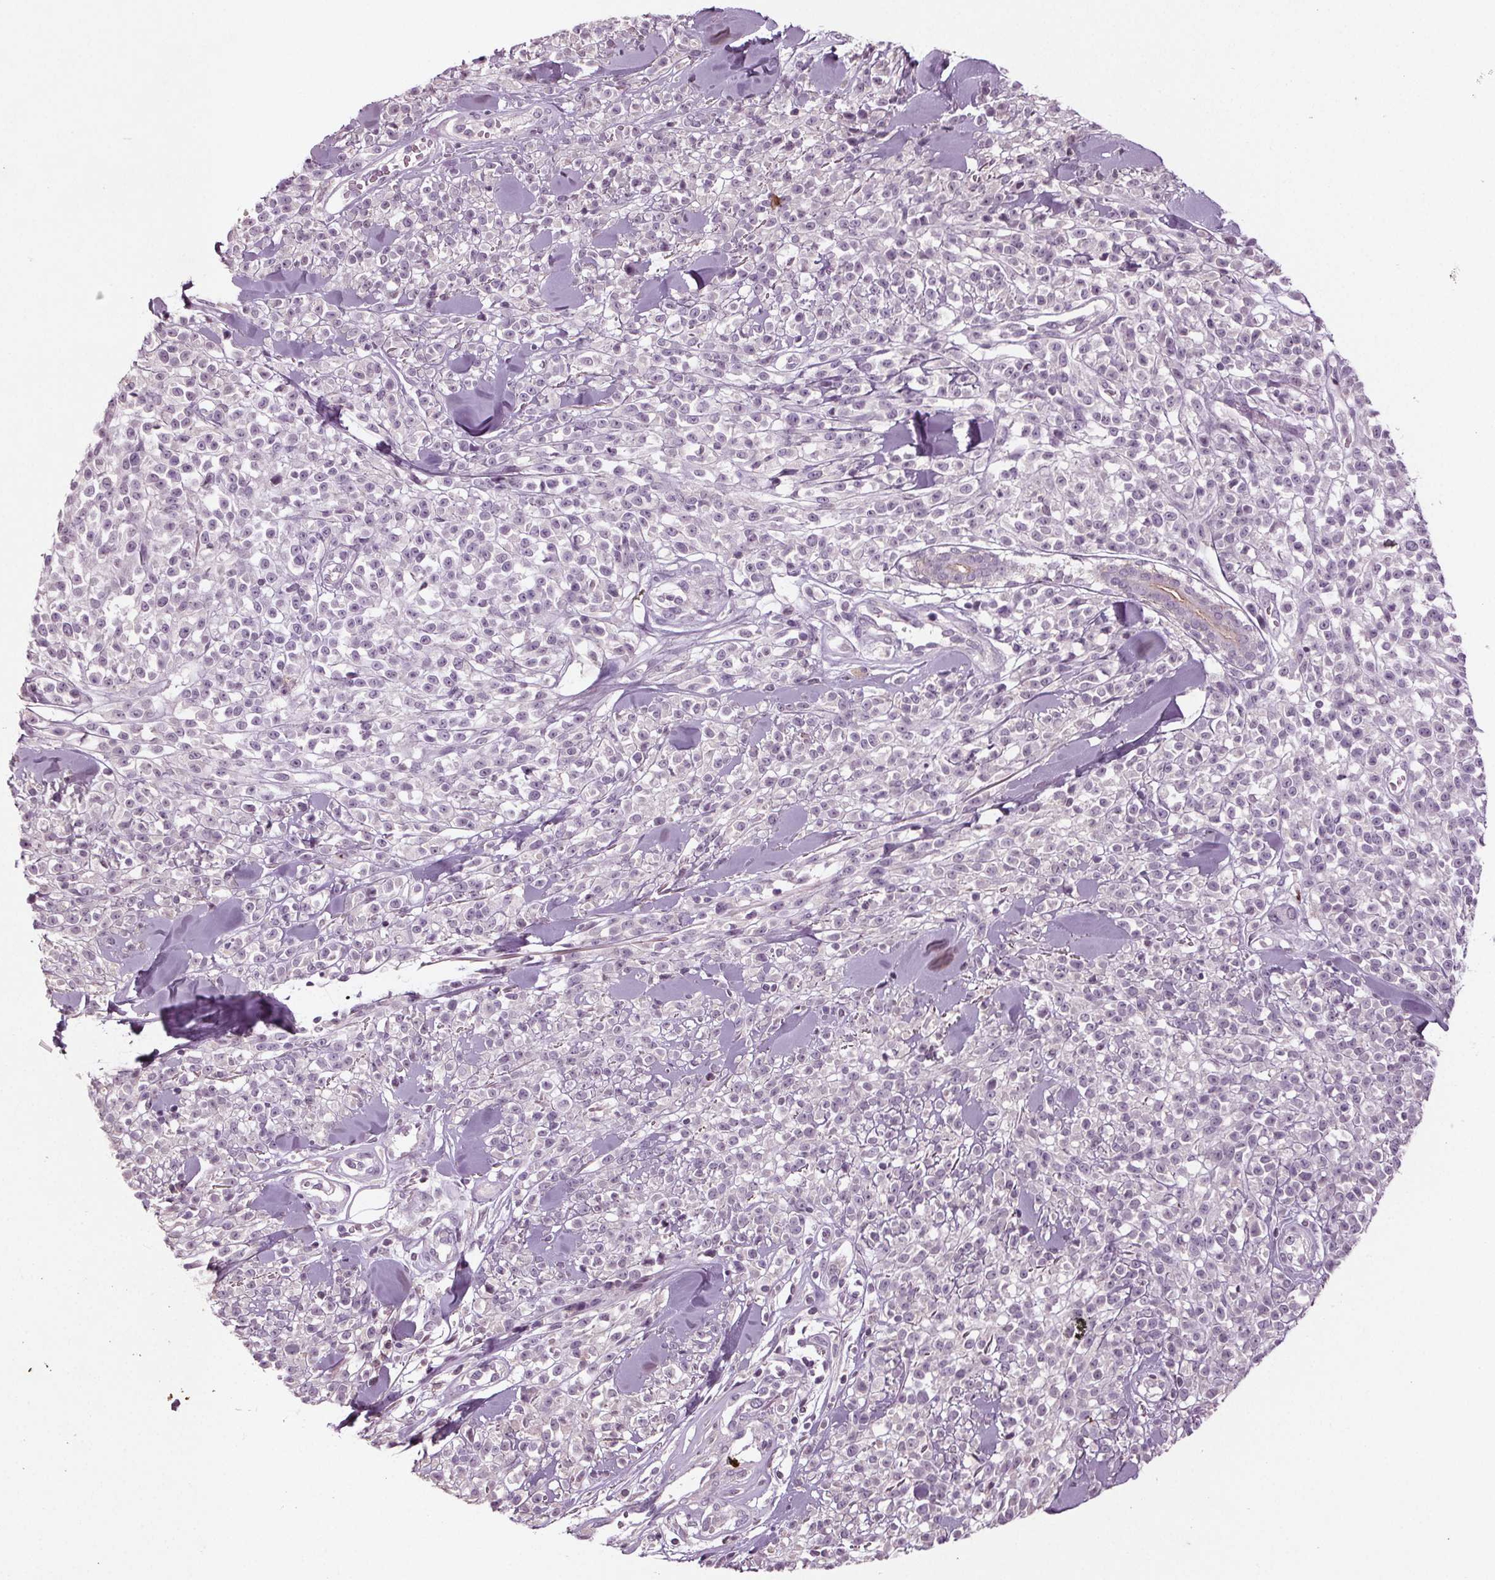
{"staining": {"intensity": "negative", "quantity": "none", "location": "none"}, "tissue": "melanoma", "cell_type": "Tumor cells", "image_type": "cancer", "snomed": [{"axis": "morphology", "description": "Malignant melanoma, NOS"}, {"axis": "topography", "description": "Skin"}, {"axis": "topography", "description": "Skin of trunk"}], "caption": "The immunohistochemistry image has no significant expression in tumor cells of melanoma tissue. (DAB IHC, high magnification).", "gene": "BHLHE22", "patient": {"sex": "male", "age": 74}}